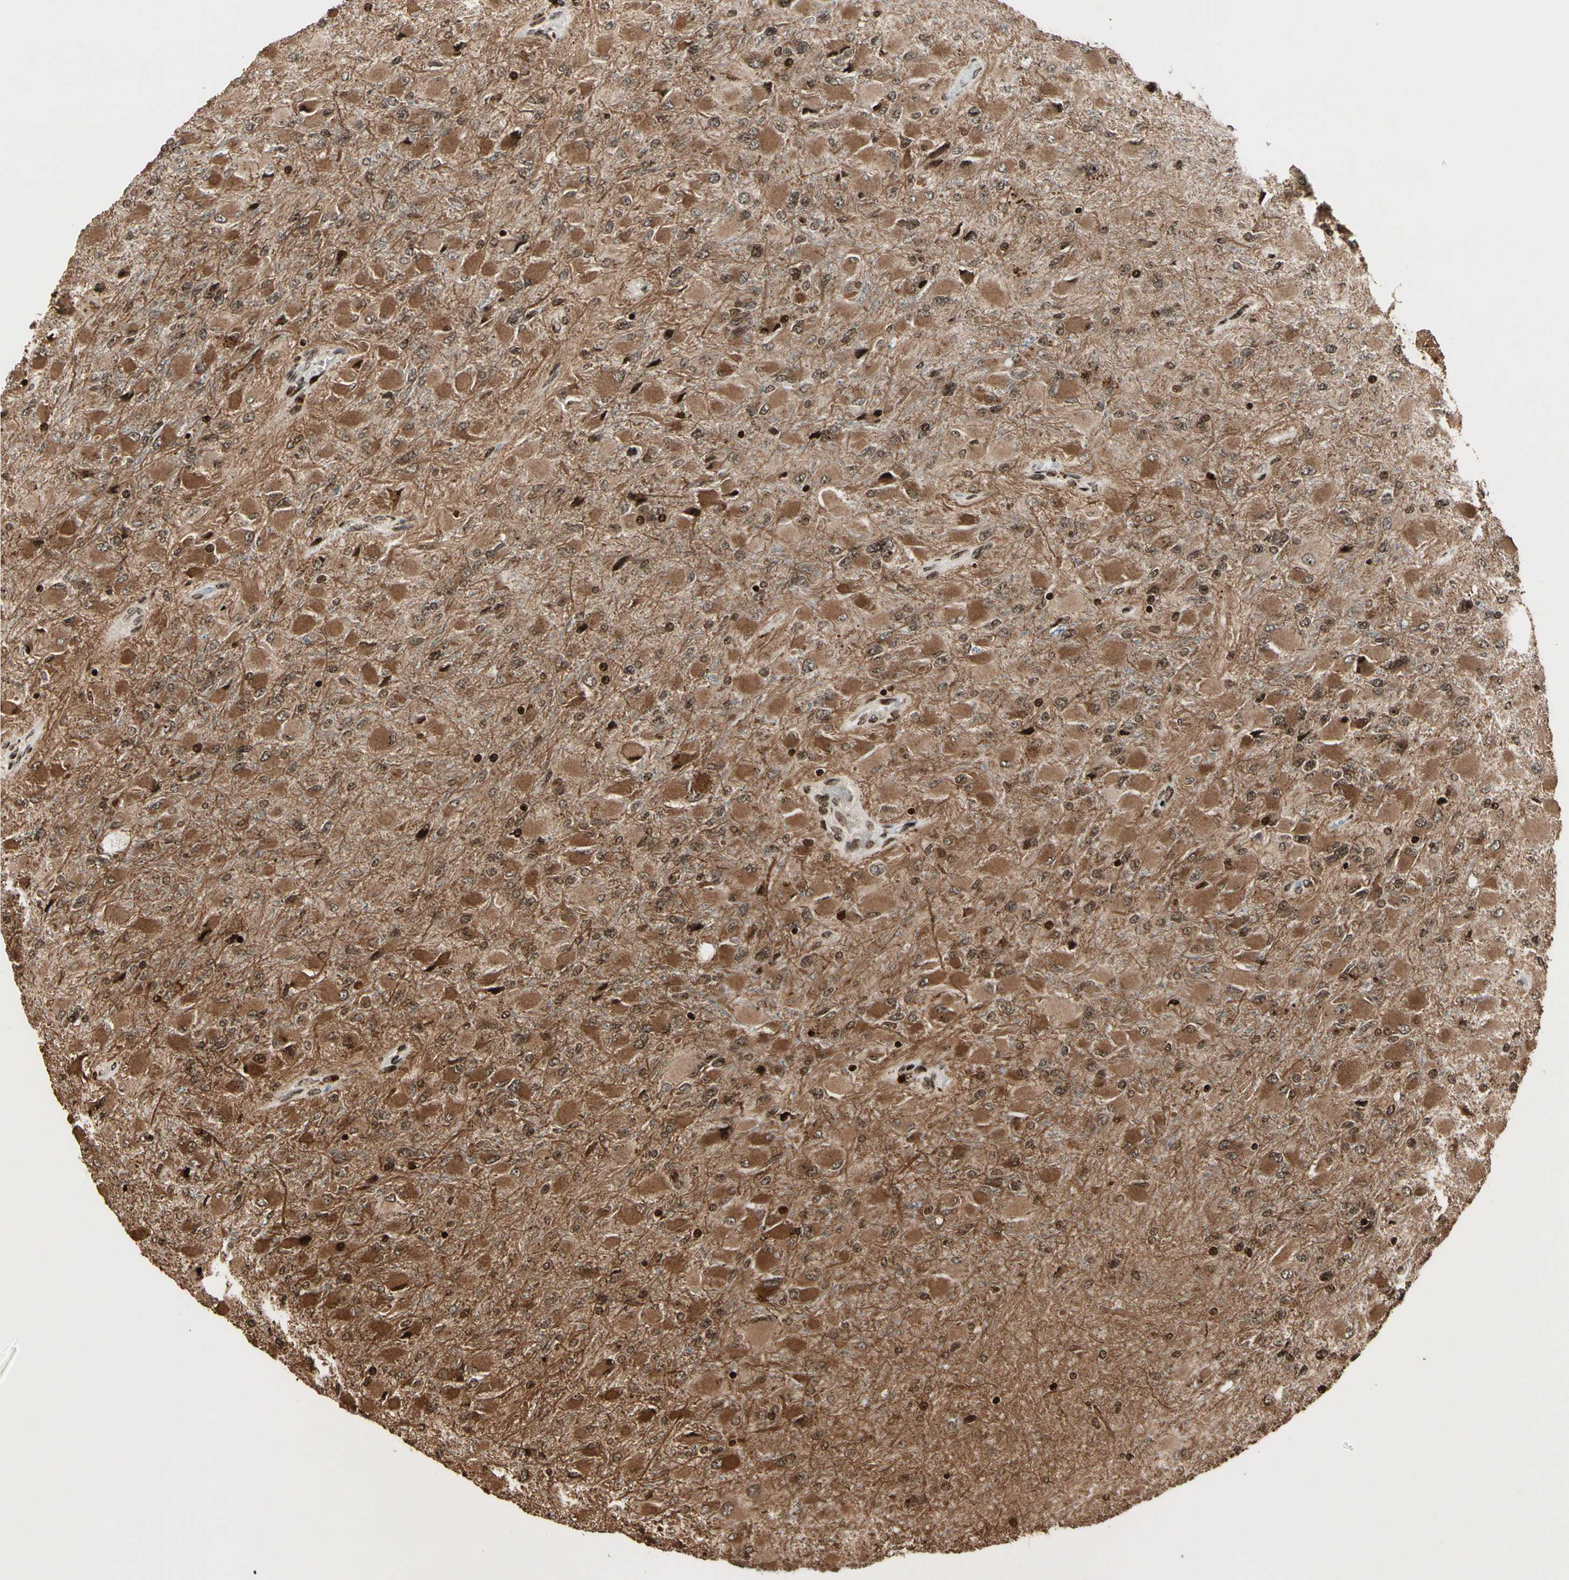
{"staining": {"intensity": "strong", "quantity": ">75%", "location": "cytoplasmic/membranous,nuclear"}, "tissue": "glioma", "cell_type": "Tumor cells", "image_type": "cancer", "snomed": [{"axis": "morphology", "description": "Glioma, malignant, High grade"}, {"axis": "topography", "description": "Cerebral cortex"}], "caption": "There is high levels of strong cytoplasmic/membranous and nuclear staining in tumor cells of glioma, as demonstrated by immunohistochemical staining (brown color).", "gene": "TSHZ3", "patient": {"sex": "female", "age": 36}}